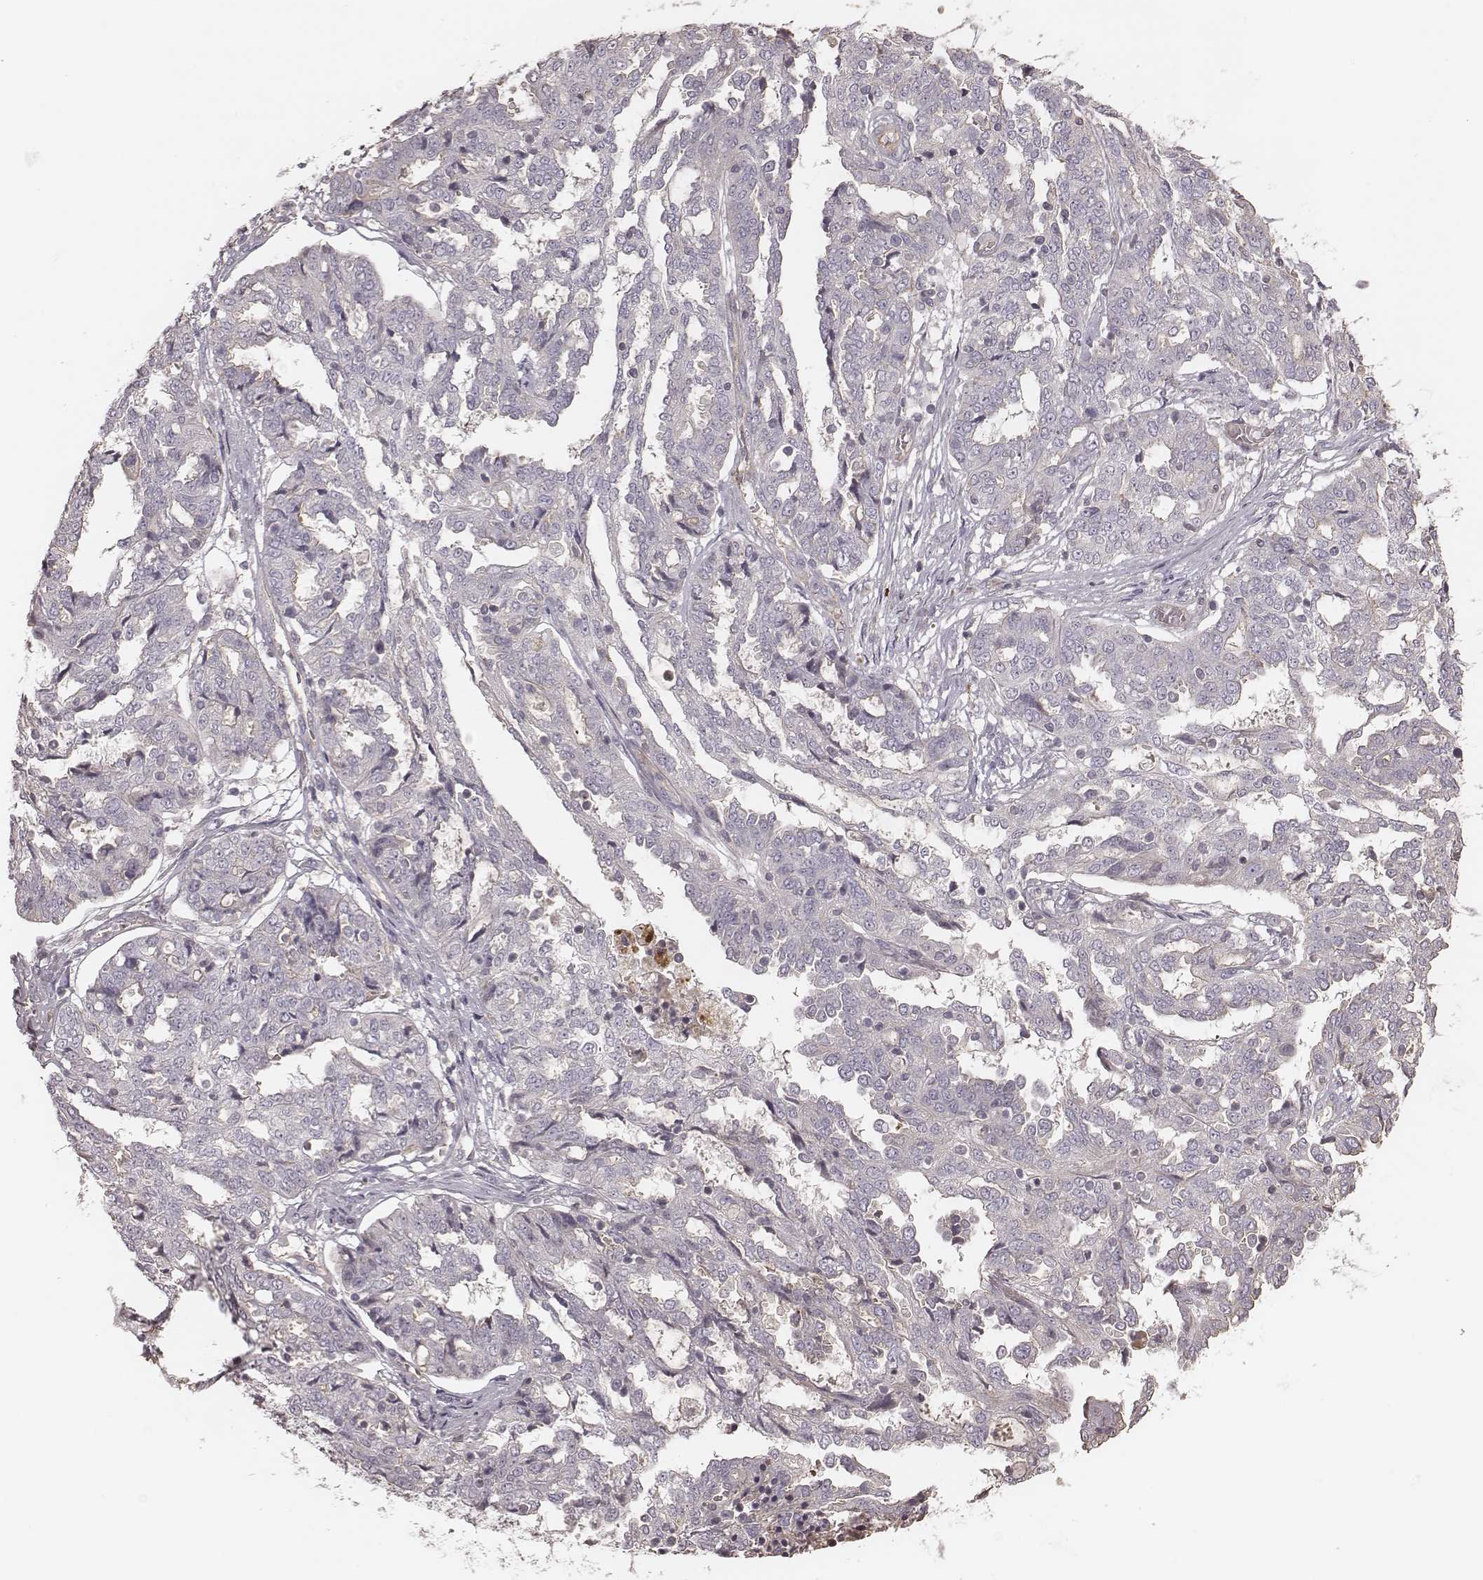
{"staining": {"intensity": "negative", "quantity": "none", "location": "none"}, "tissue": "ovarian cancer", "cell_type": "Tumor cells", "image_type": "cancer", "snomed": [{"axis": "morphology", "description": "Cystadenocarcinoma, serous, NOS"}, {"axis": "topography", "description": "Ovary"}], "caption": "Ovarian serous cystadenocarcinoma was stained to show a protein in brown. There is no significant expression in tumor cells.", "gene": "OTOGL", "patient": {"sex": "female", "age": 67}}